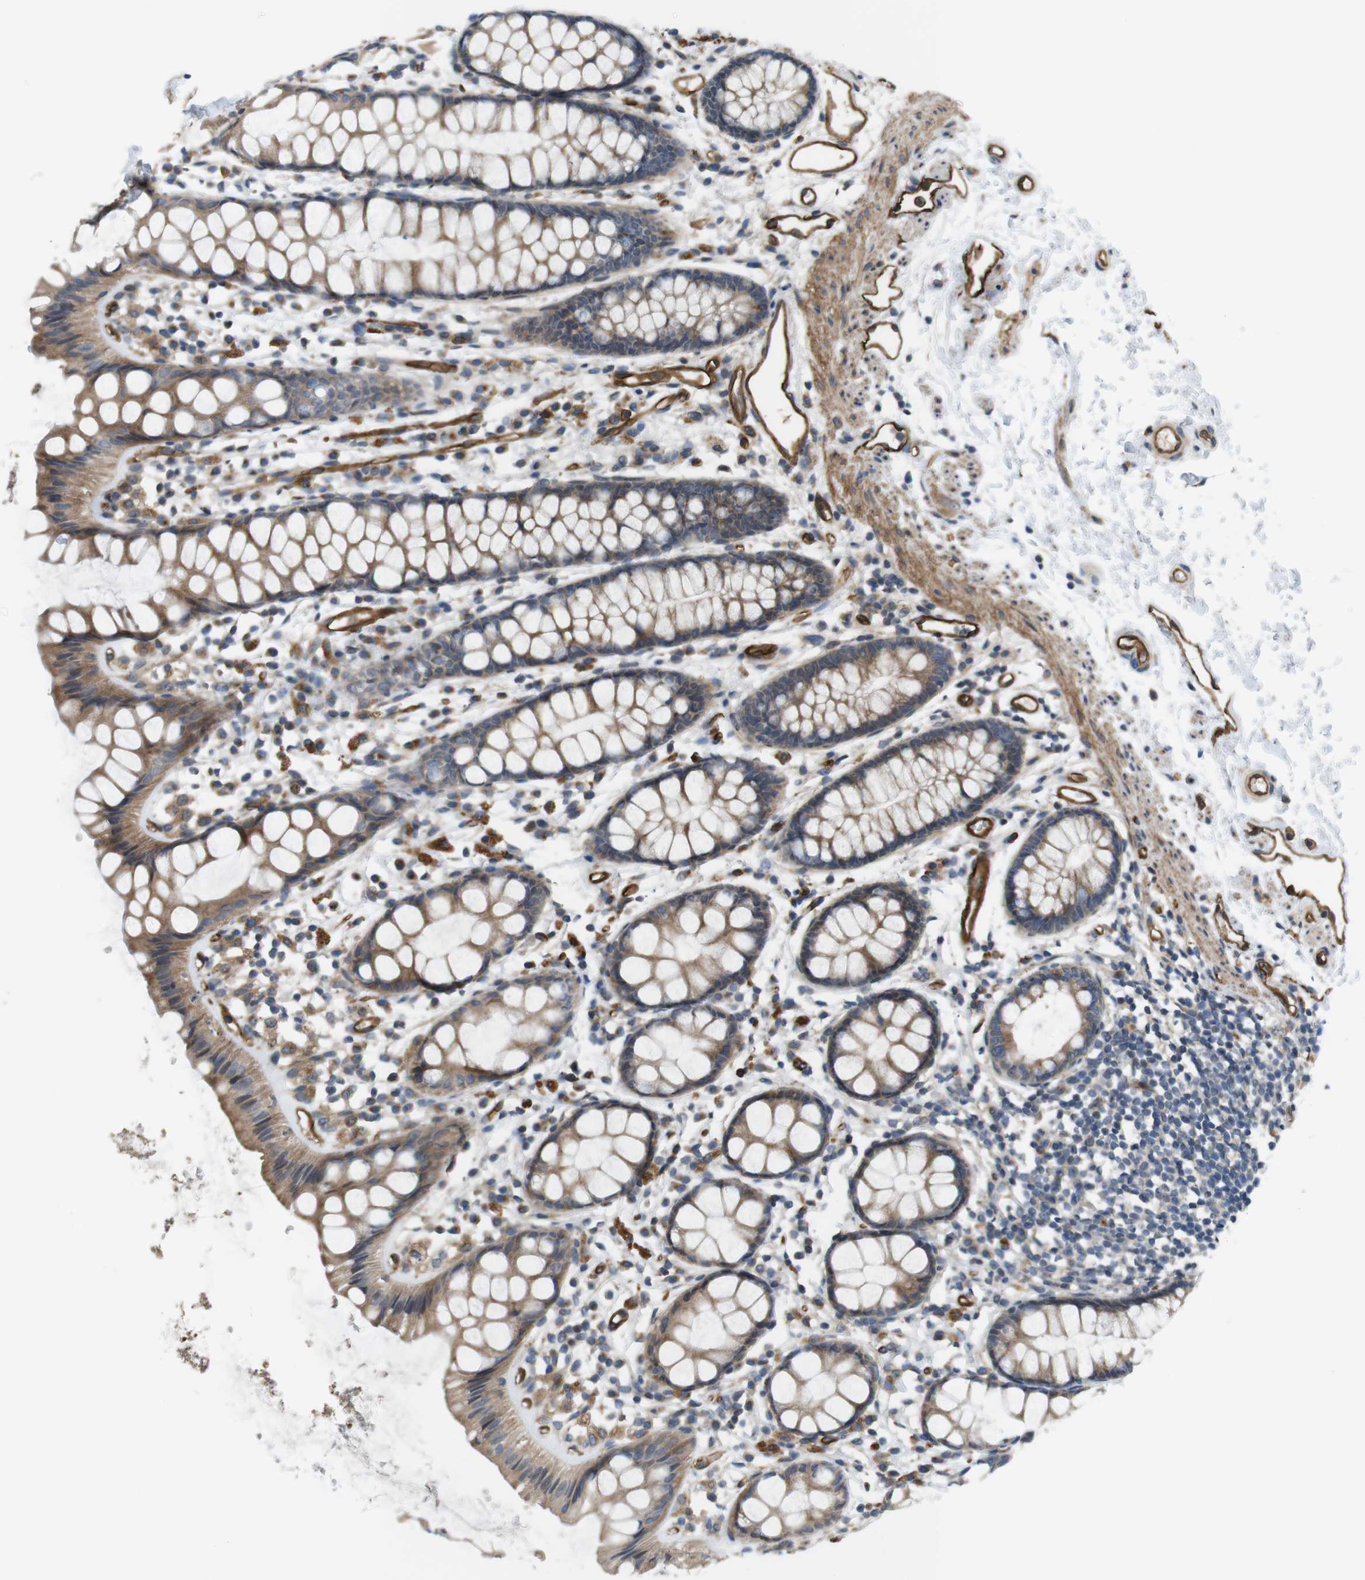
{"staining": {"intensity": "moderate", "quantity": ">75%", "location": "cytoplasmic/membranous"}, "tissue": "rectum", "cell_type": "Glandular cells", "image_type": "normal", "snomed": [{"axis": "morphology", "description": "Normal tissue, NOS"}, {"axis": "topography", "description": "Rectum"}], "caption": "This histopathology image displays immunohistochemistry (IHC) staining of benign rectum, with medium moderate cytoplasmic/membranous expression in about >75% of glandular cells.", "gene": "BVES", "patient": {"sex": "female", "age": 66}}